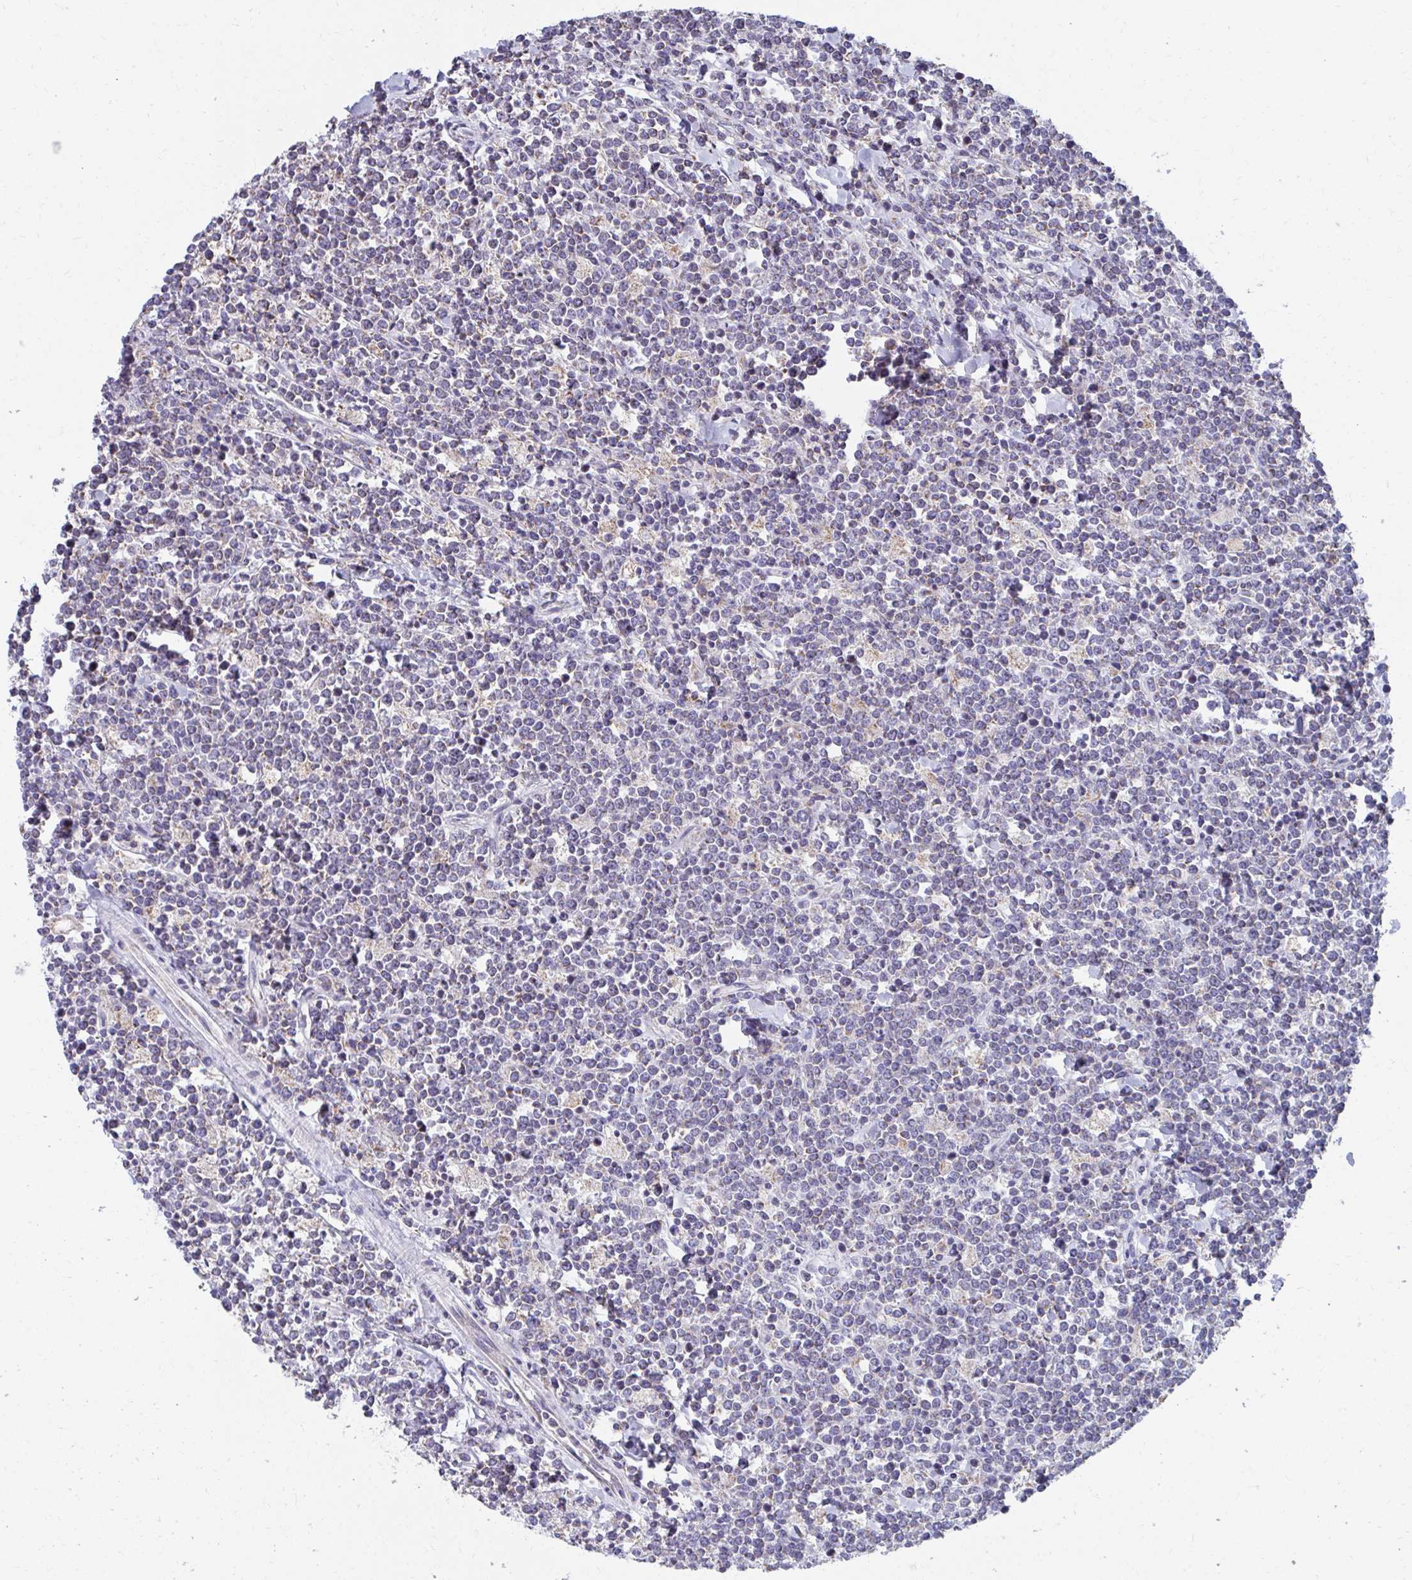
{"staining": {"intensity": "negative", "quantity": "none", "location": "none"}, "tissue": "lymphoma", "cell_type": "Tumor cells", "image_type": "cancer", "snomed": [{"axis": "morphology", "description": "Malignant lymphoma, non-Hodgkin's type, High grade"}, {"axis": "topography", "description": "Small intestine"}, {"axis": "topography", "description": "Colon"}], "caption": "Tumor cells are negative for protein expression in human malignant lymphoma, non-Hodgkin's type (high-grade). Nuclei are stained in blue.", "gene": "RCC1L", "patient": {"sex": "male", "age": 8}}